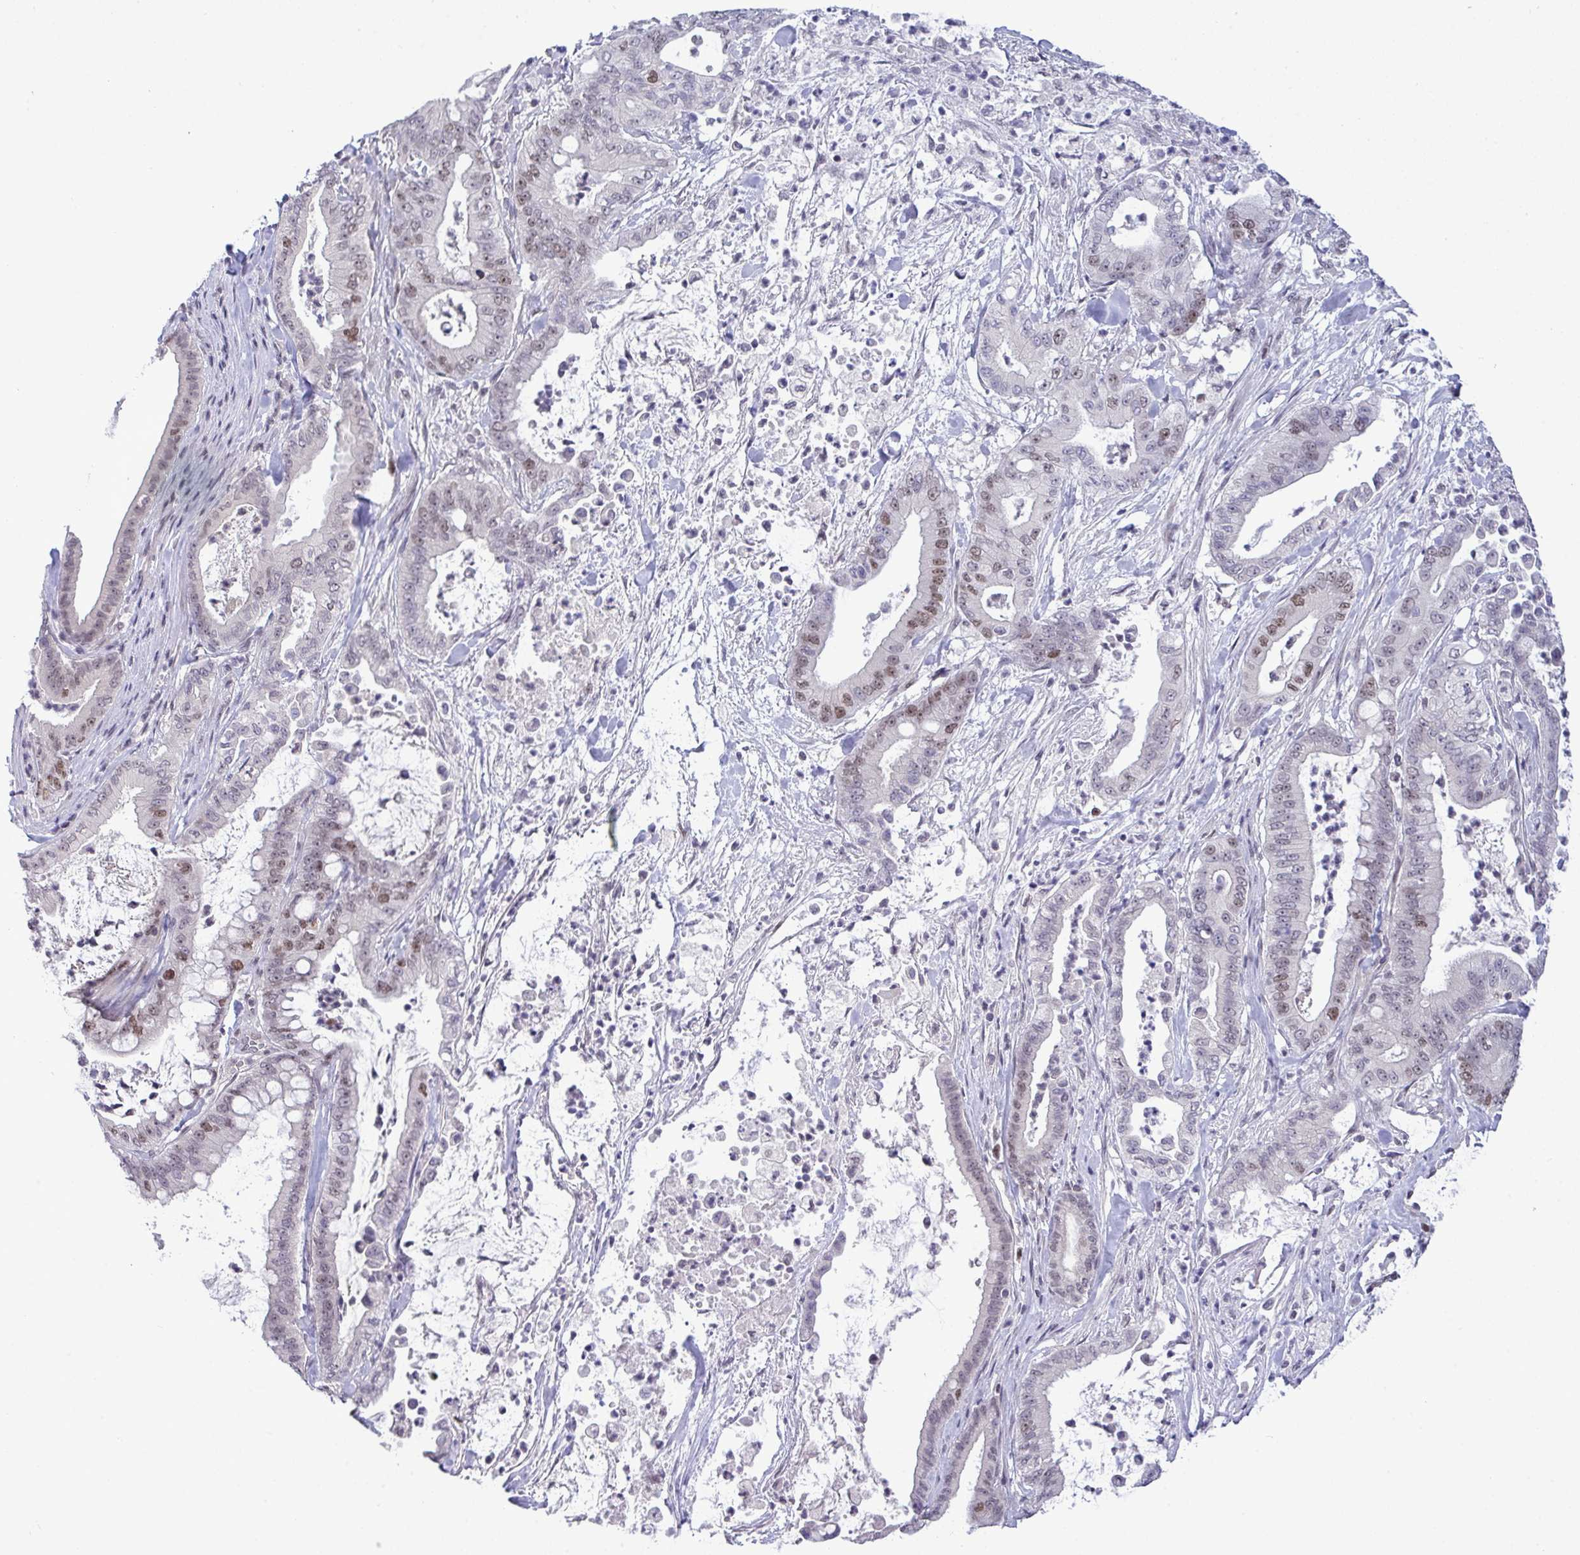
{"staining": {"intensity": "weak", "quantity": "<25%", "location": "nuclear"}, "tissue": "pancreatic cancer", "cell_type": "Tumor cells", "image_type": "cancer", "snomed": [{"axis": "morphology", "description": "Adenocarcinoma, NOS"}, {"axis": "topography", "description": "Pancreas"}], "caption": "The image reveals no significant positivity in tumor cells of pancreatic adenocarcinoma.", "gene": "RFC4", "patient": {"sex": "male", "age": 71}}